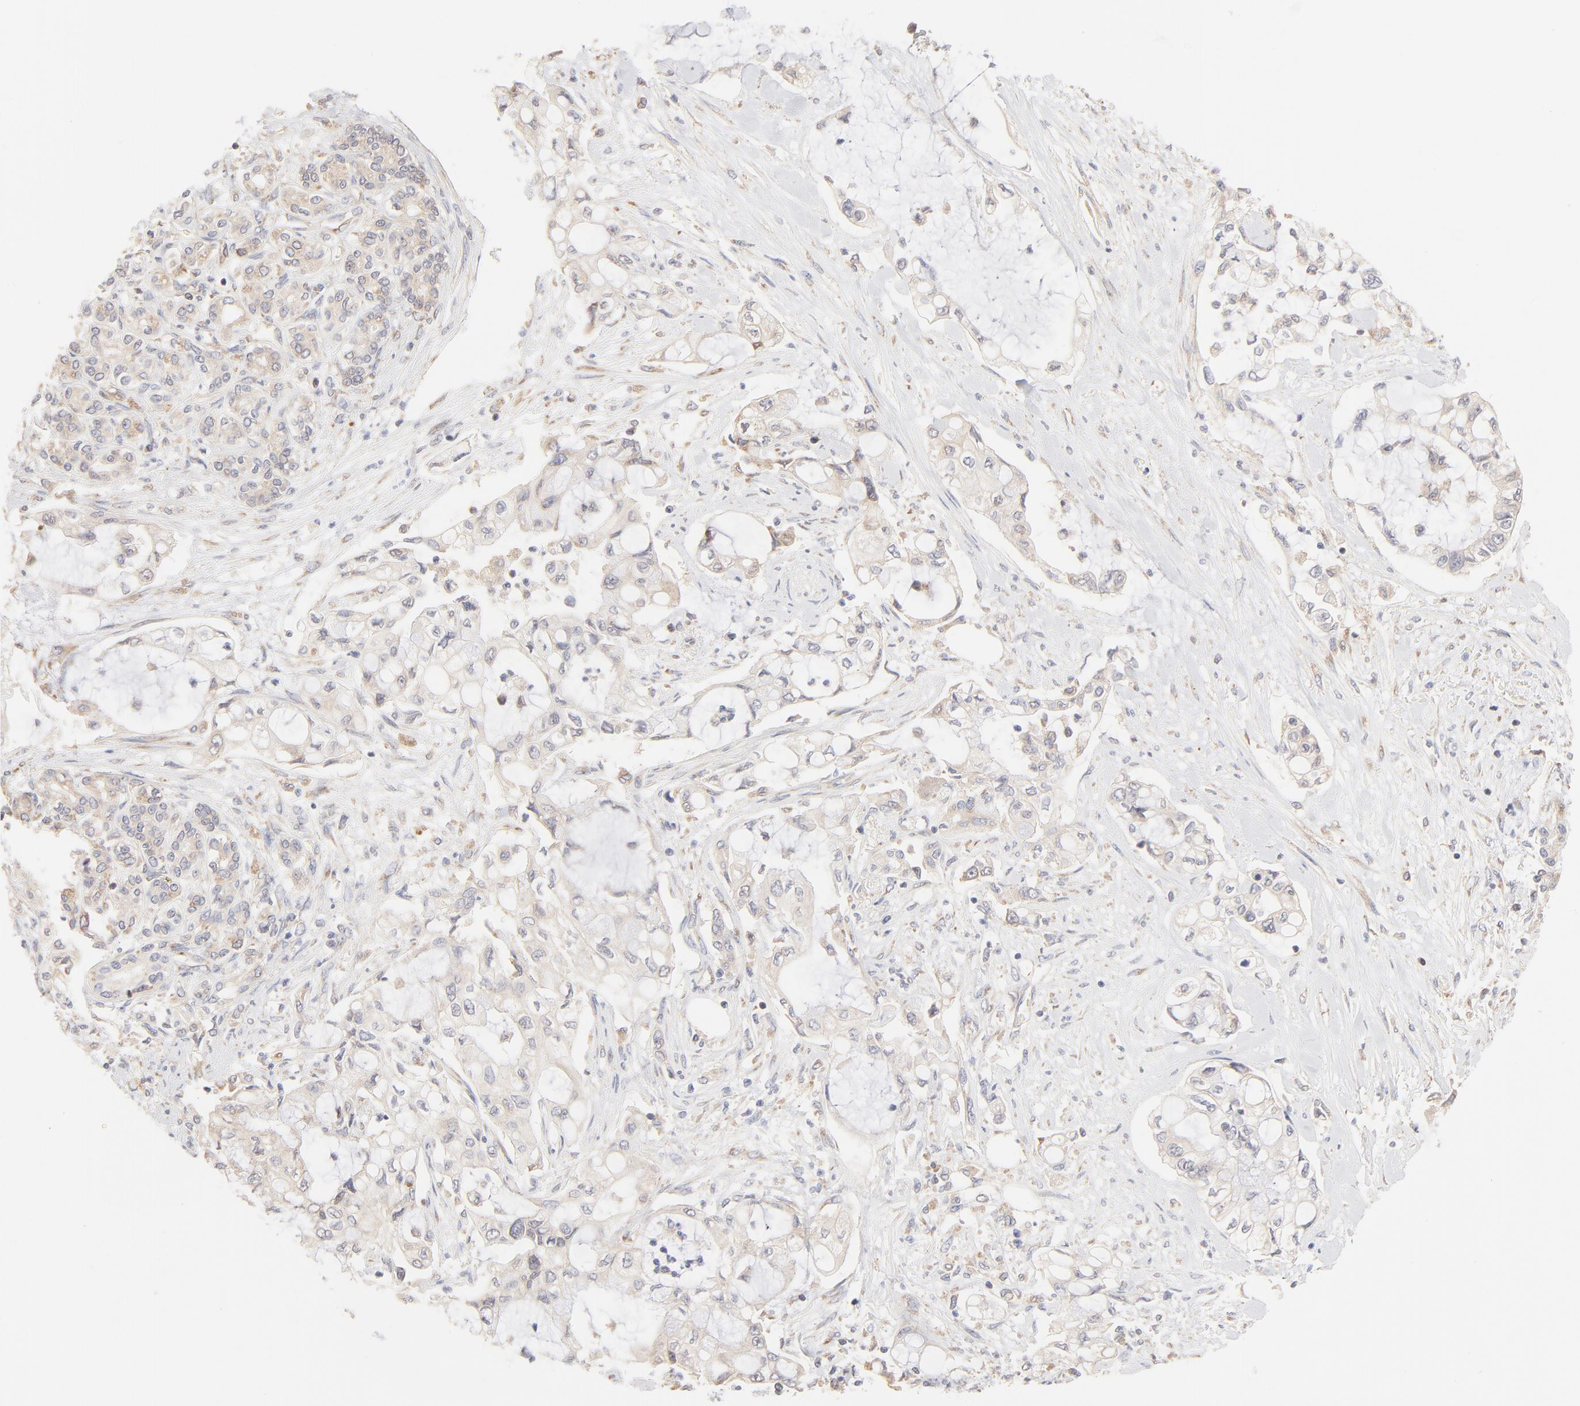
{"staining": {"intensity": "weak", "quantity": "25%-75%", "location": "cytoplasmic/membranous"}, "tissue": "pancreatic cancer", "cell_type": "Tumor cells", "image_type": "cancer", "snomed": [{"axis": "morphology", "description": "Adenocarcinoma, NOS"}, {"axis": "topography", "description": "Pancreas"}], "caption": "Immunohistochemical staining of human pancreatic adenocarcinoma reveals low levels of weak cytoplasmic/membranous protein expression in approximately 25%-75% of tumor cells. (Brightfield microscopy of DAB IHC at high magnification).", "gene": "RPS20", "patient": {"sex": "female", "age": 70}}